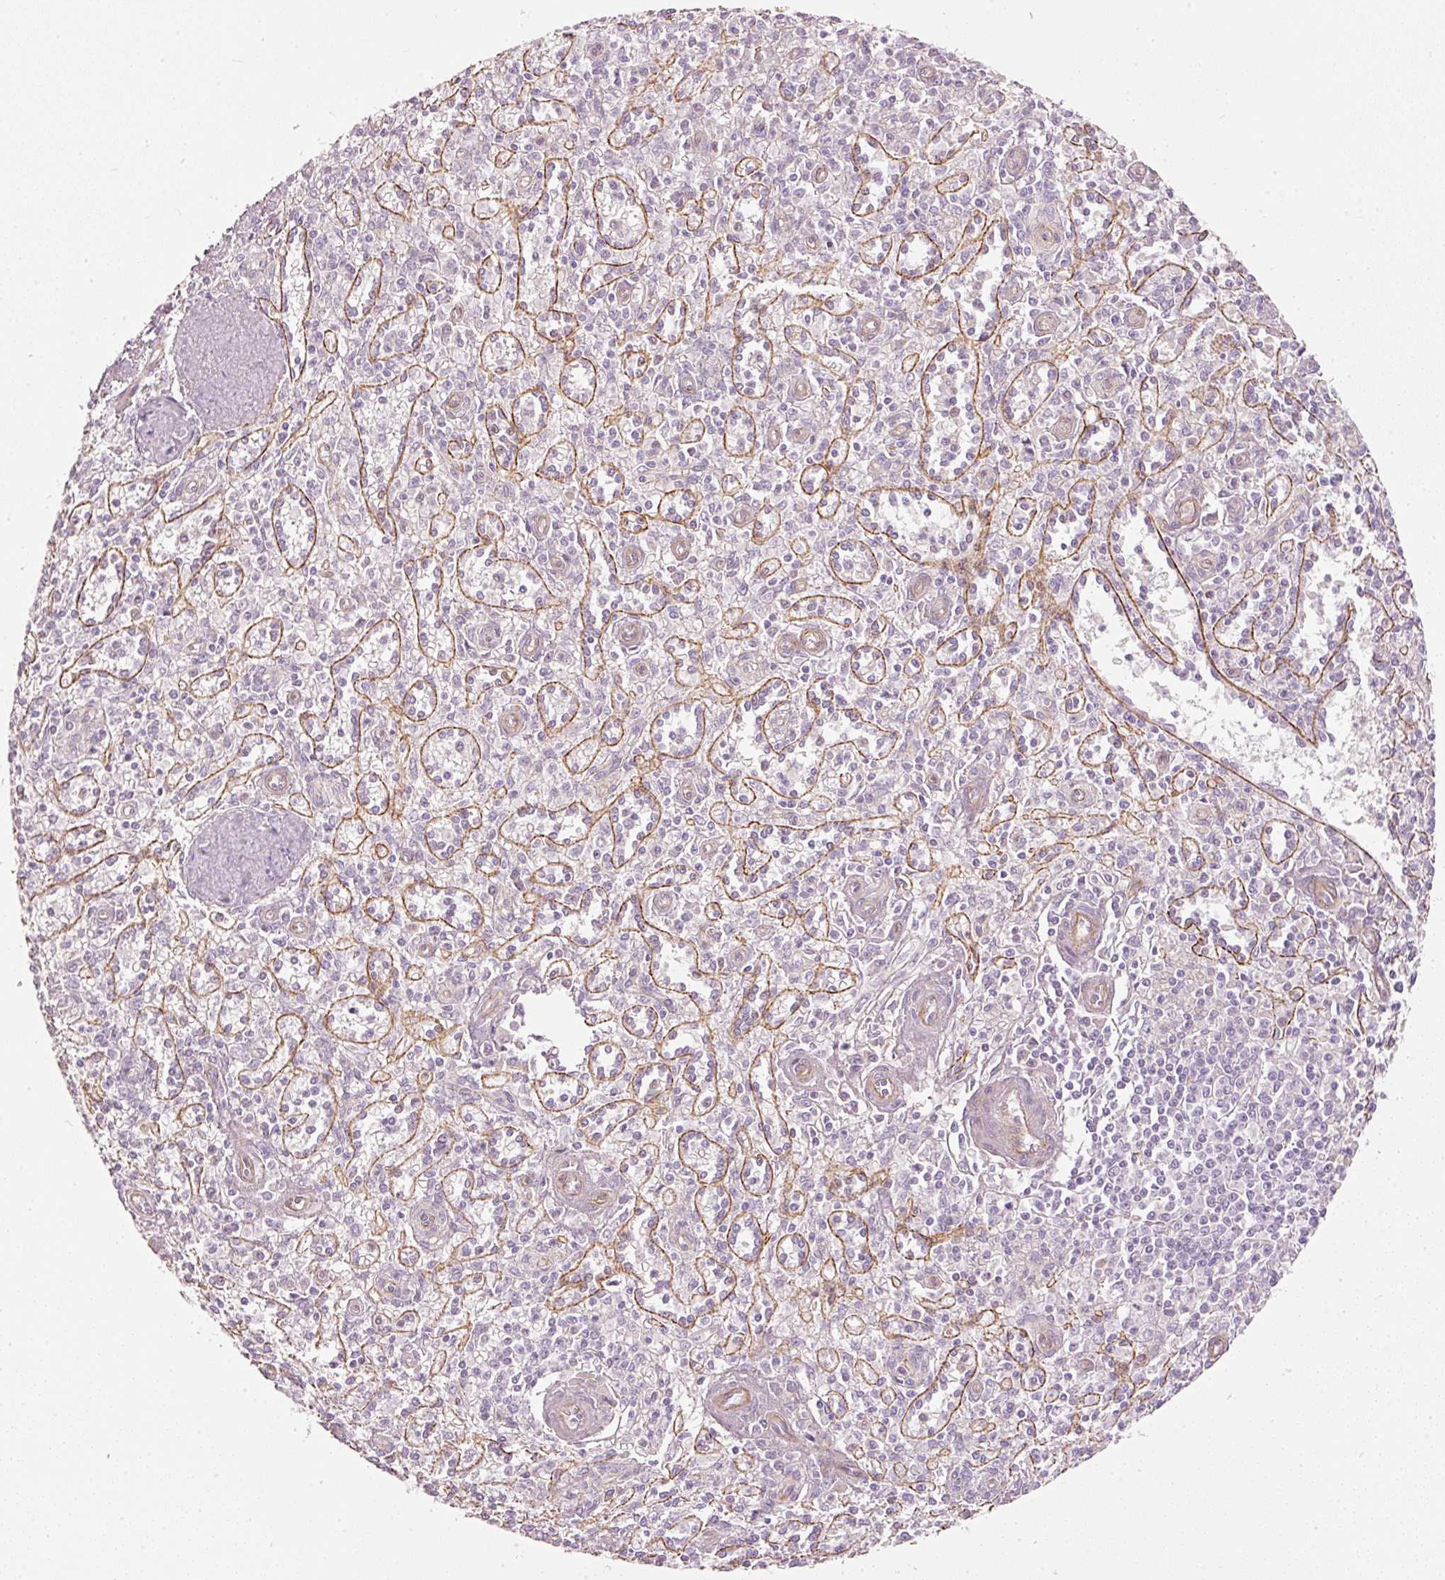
{"staining": {"intensity": "negative", "quantity": "none", "location": "none"}, "tissue": "spleen", "cell_type": "Cells in red pulp", "image_type": "normal", "snomed": [{"axis": "morphology", "description": "Normal tissue, NOS"}, {"axis": "topography", "description": "Spleen"}], "caption": "Histopathology image shows no protein expression in cells in red pulp of benign spleen. (DAB IHC, high magnification).", "gene": "OSR2", "patient": {"sex": "female", "age": 70}}